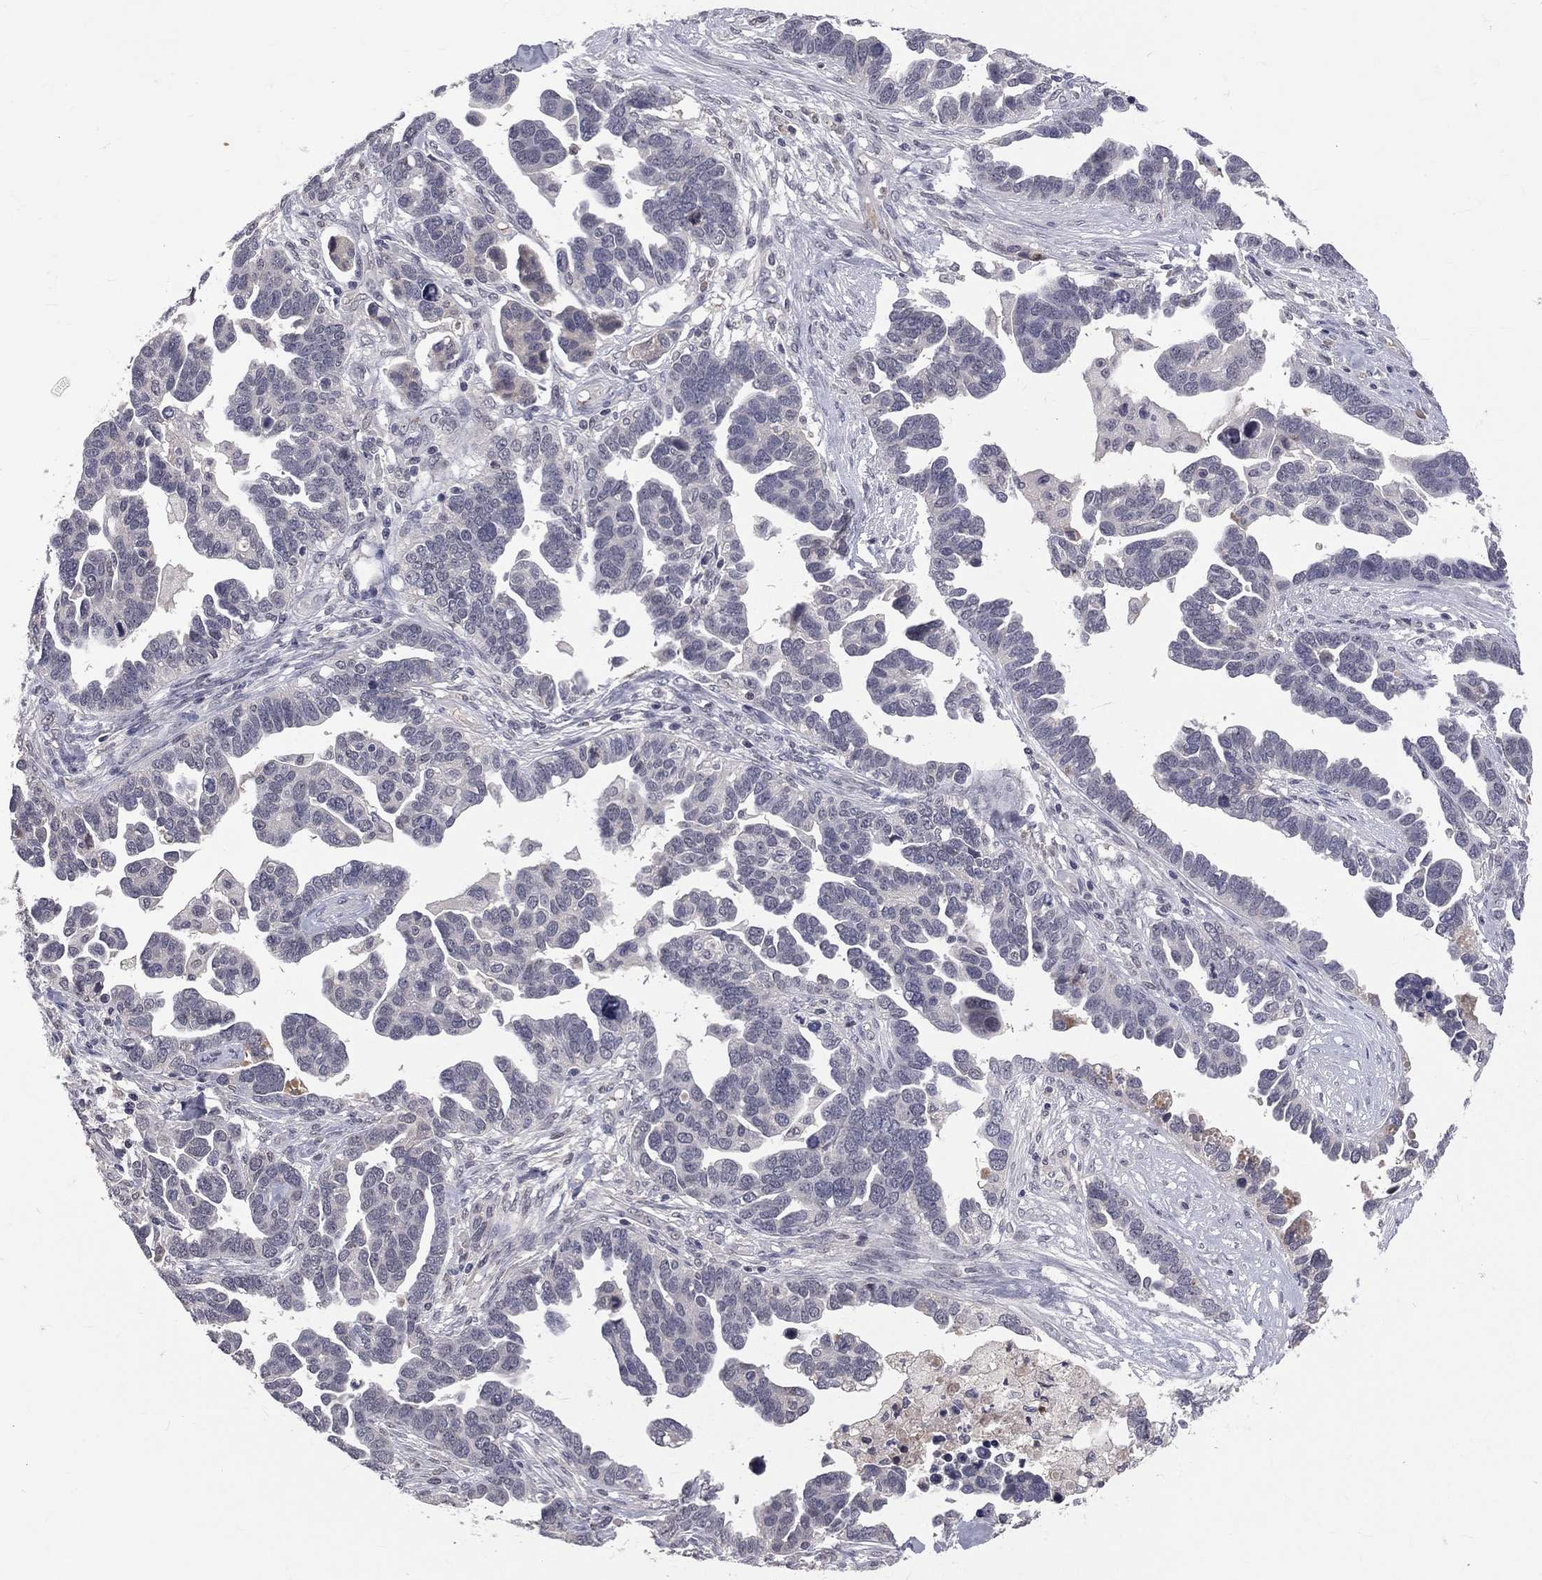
{"staining": {"intensity": "negative", "quantity": "none", "location": "none"}, "tissue": "ovarian cancer", "cell_type": "Tumor cells", "image_type": "cancer", "snomed": [{"axis": "morphology", "description": "Cystadenocarcinoma, serous, NOS"}, {"axis": "topography", "description": "Ovary"}], "caption": "A micrograph of ovarian cancer stained for a protein shows no brown staining in tumor cells. The staining was performed using DAB (3,3'-diaminobenzidine) to visualize the protein expression in brown, while the nuclei were stained in blue with hematoxylin (Magnification: 20x).", "gene": "DSG4", "patient": {"sex": "female", "age": 54}}